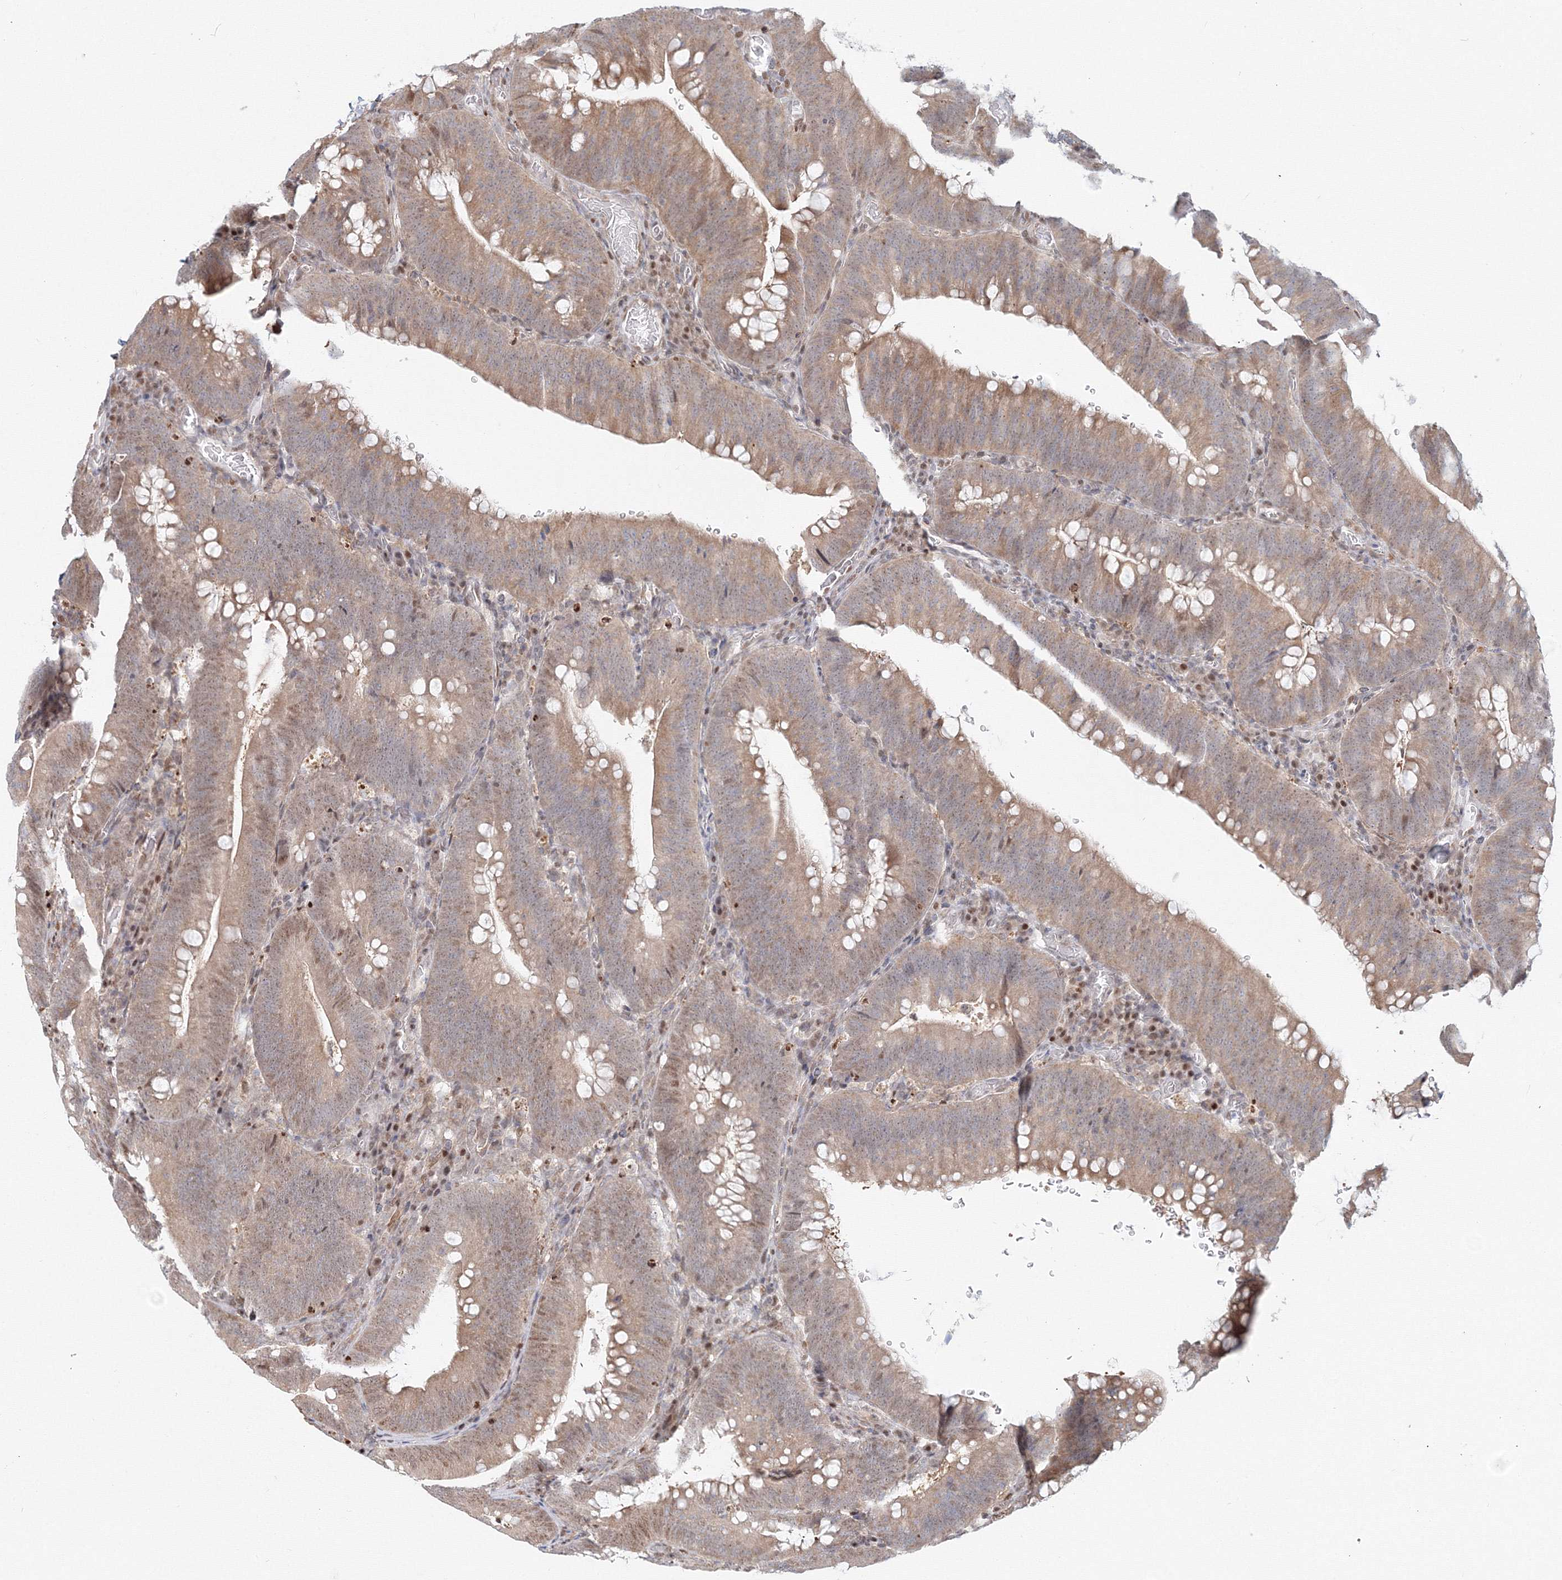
{"staining": {"intensity": "moderate", "quantity": "25%-75%", "location": "cytoplasmic/membranous"}, "tissue": "colorectal cancer", "cell_type": "Tumor cells", "image_type": "cancer", "snomed": [{"axis": "morphology", "description": "Normal tissue, NOS"}, {"axis": "topography", "description": "Colon"}], "caption": "Immunohistochemical staining of human colorectal cancer reveals medium levels of moderate cytoplasmic/membranous protein expression in about 25%-75% of tumor cells. Nuclei are stained in blue.", "gene": "ARHGAP21", "patient": {"sex": "female", "age": 82}}